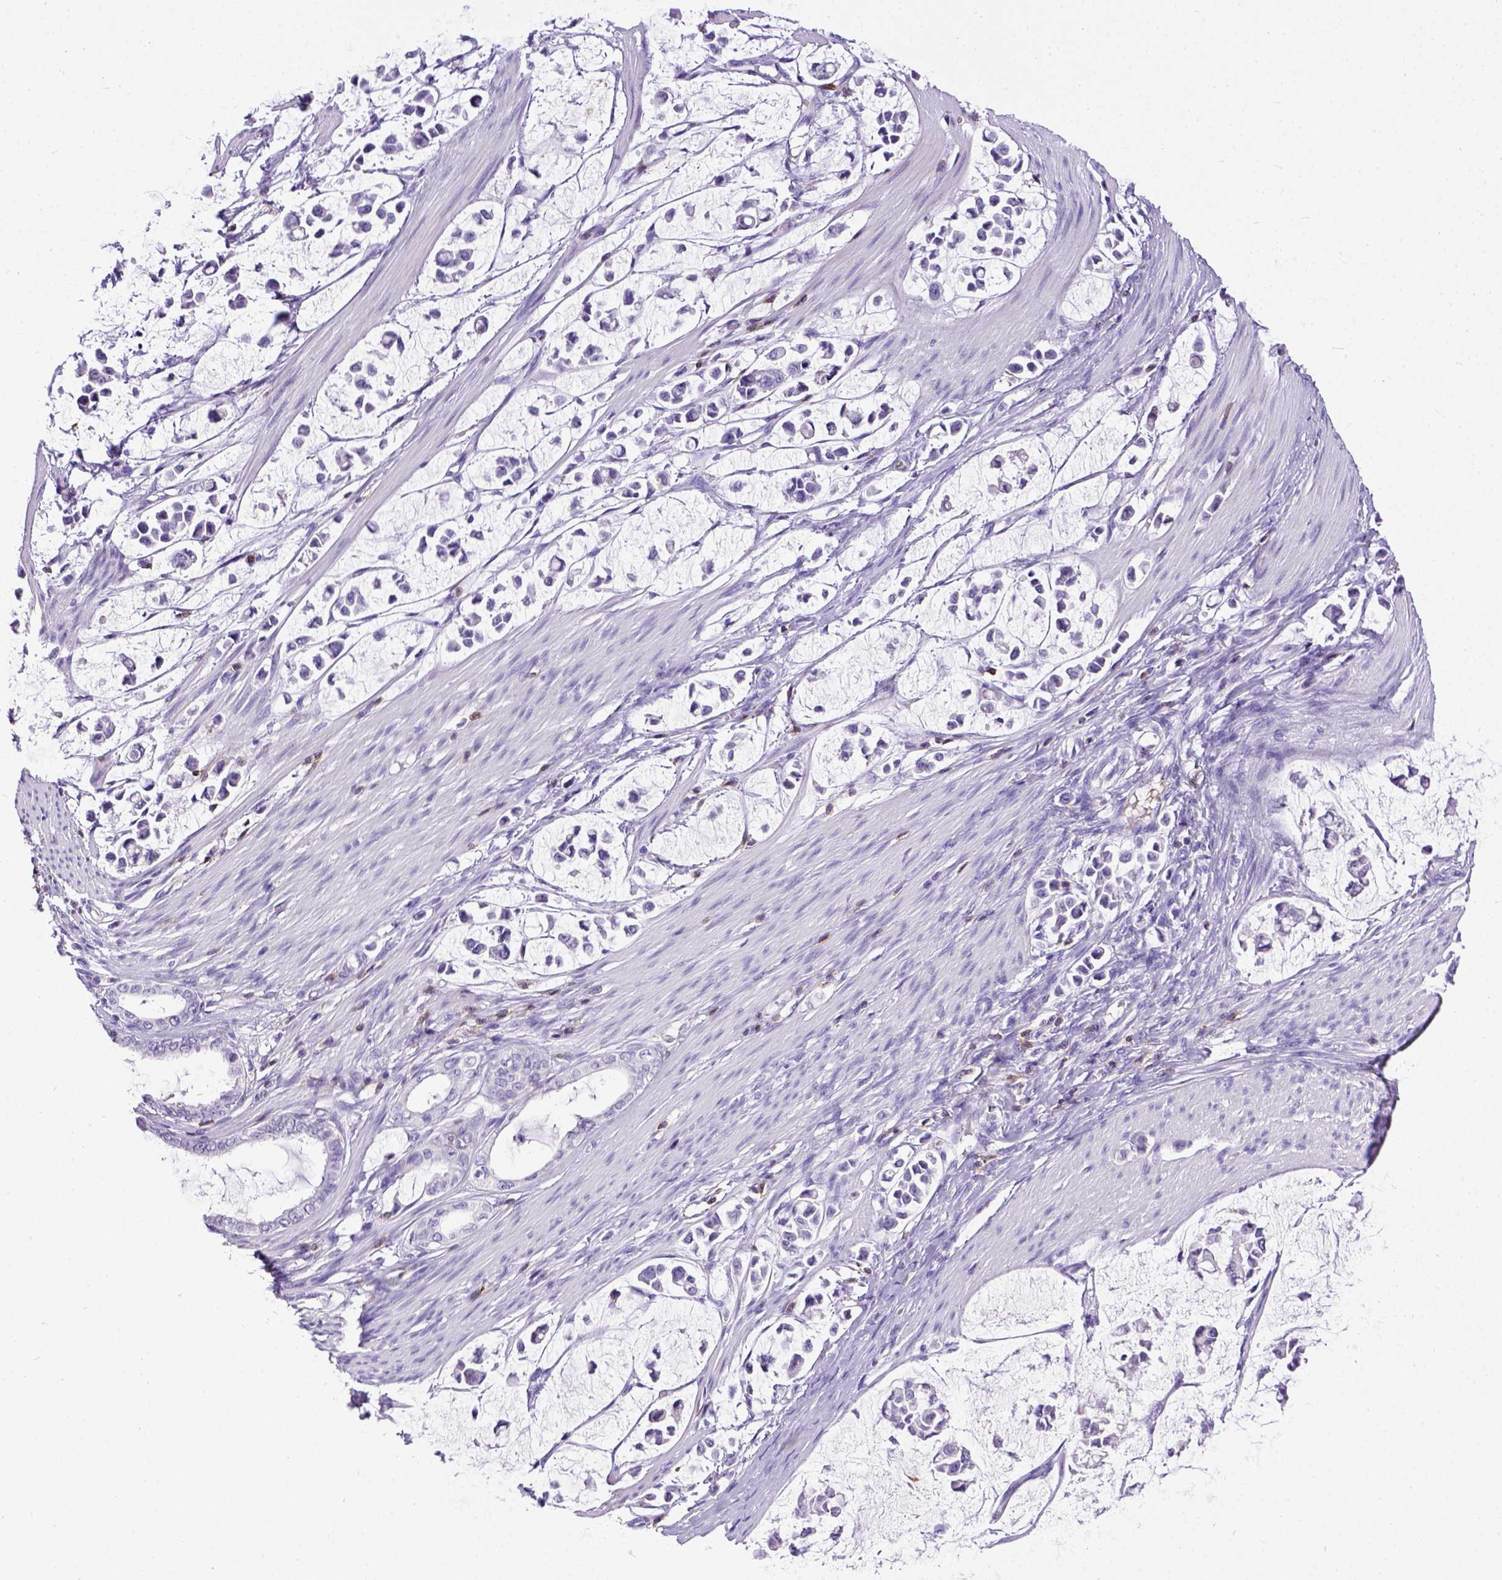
{"staining": {"intensity": "negative", "quantity": "none", "location": "none"}, "tissue": "stomach cancer", "cell_type": "Tumor cells", "image_type": "cancer", "snomed": [{"axis": "morphology", "description": "Adenocarcinoma, NOS"}, {"axis": "topography", "description": "Stomach"}], "caption": "Immunohistochemical staining of adenocarcinoma (stomach) demonstrates no significant staining in tumor cells. (DAB immunohistochemistry (IHC) visualized using brightfield microscopy, high magnification).", "gene": "CD3E", "patient": {"sex": "male", "age": 82}}